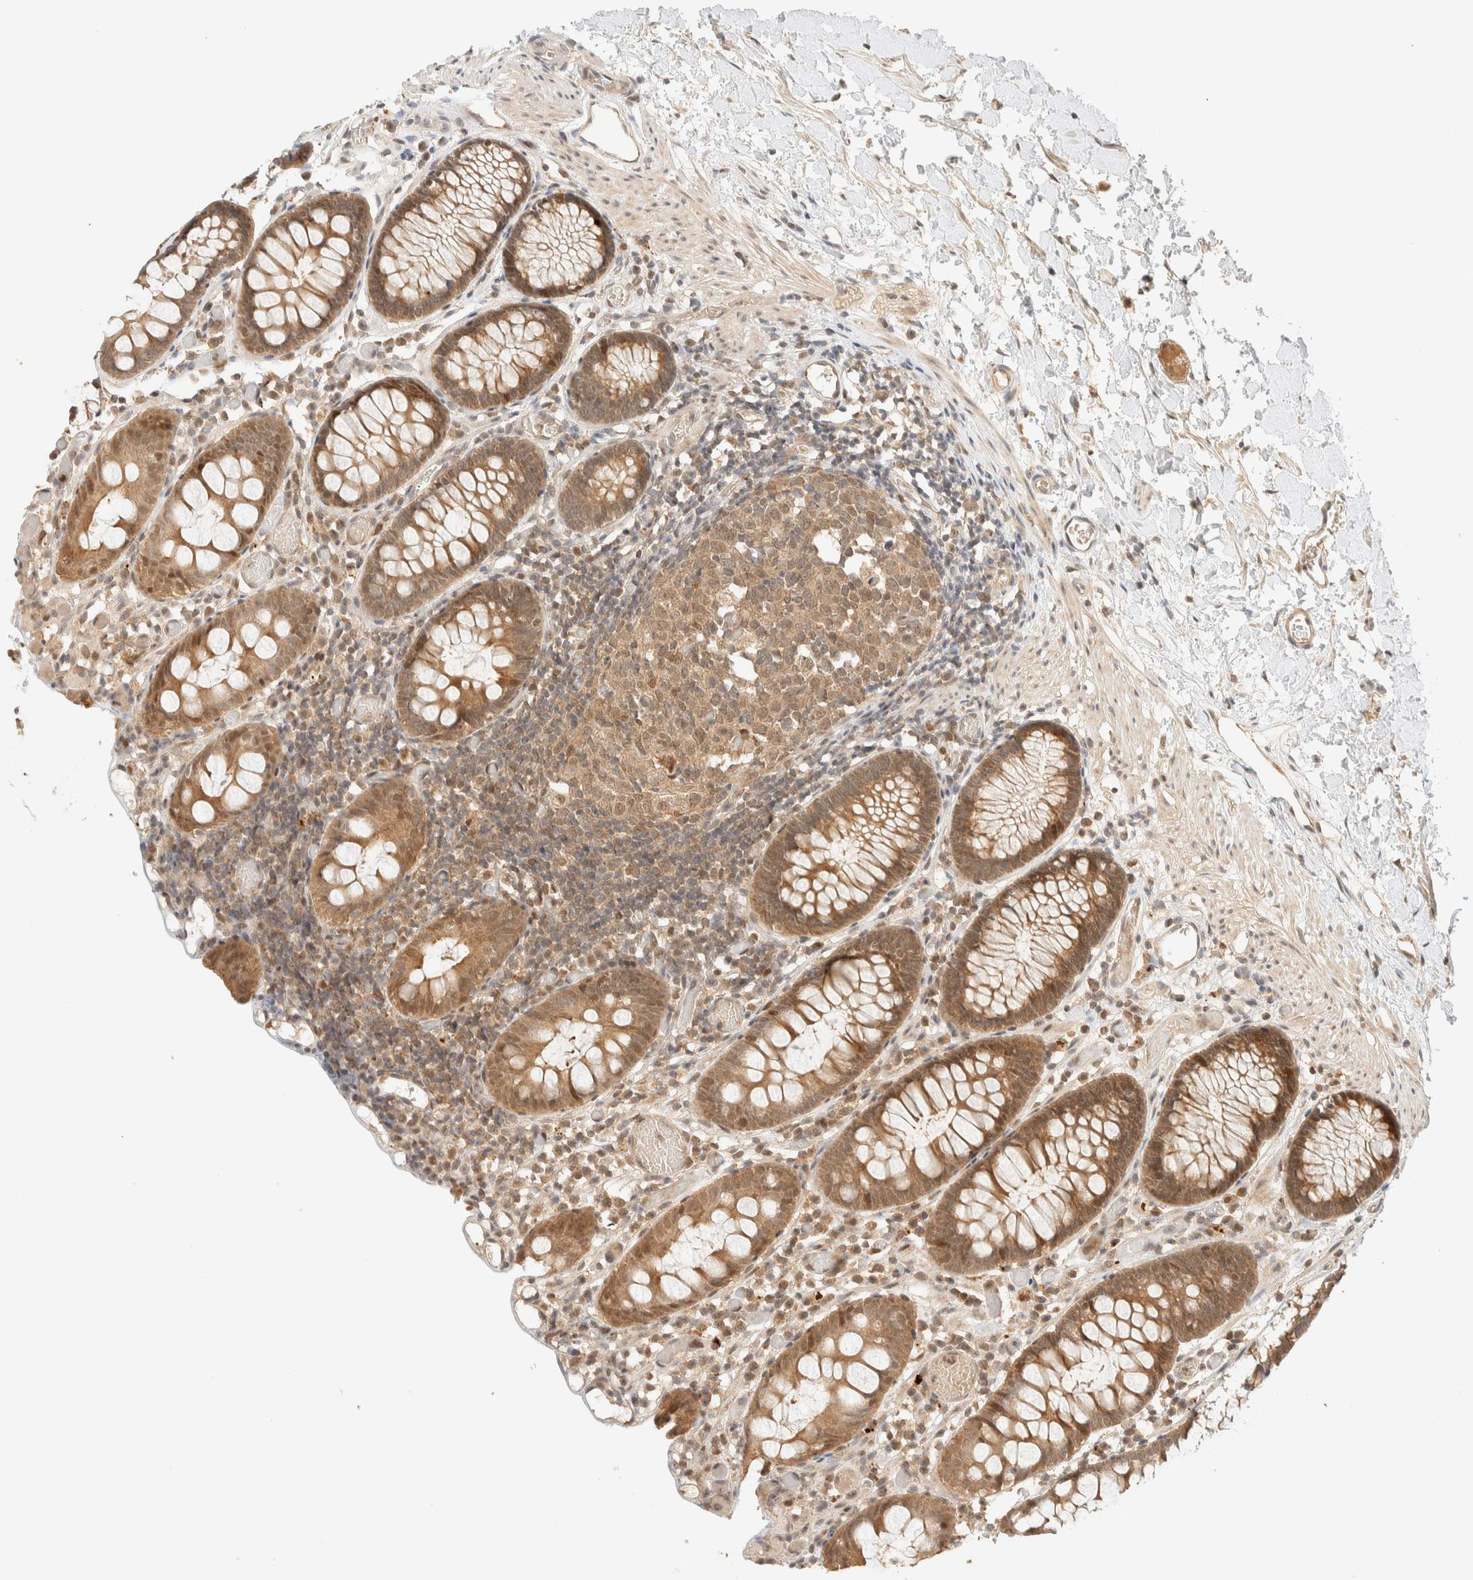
{"staining": {"intensity": "moderate", "quantity": ">75%", "location": "cytoplasmic/membranous"}, "tissue": "colon", "cell_type": "Endothelial cells", "image_type": "normal", "snomed": [{"axis": "morphology", "description": "Normal tissue, NOS"}, {"axis": "topography", "description": "Colon"}], "caption": "Protein expression by immunohistochemistry shows moderate cytoplasmic/membranous expression in about >75% of endothelial cells in benign colon.", "gene": "ZBTB34", "patient": {"sex": "male", "age": 14}}